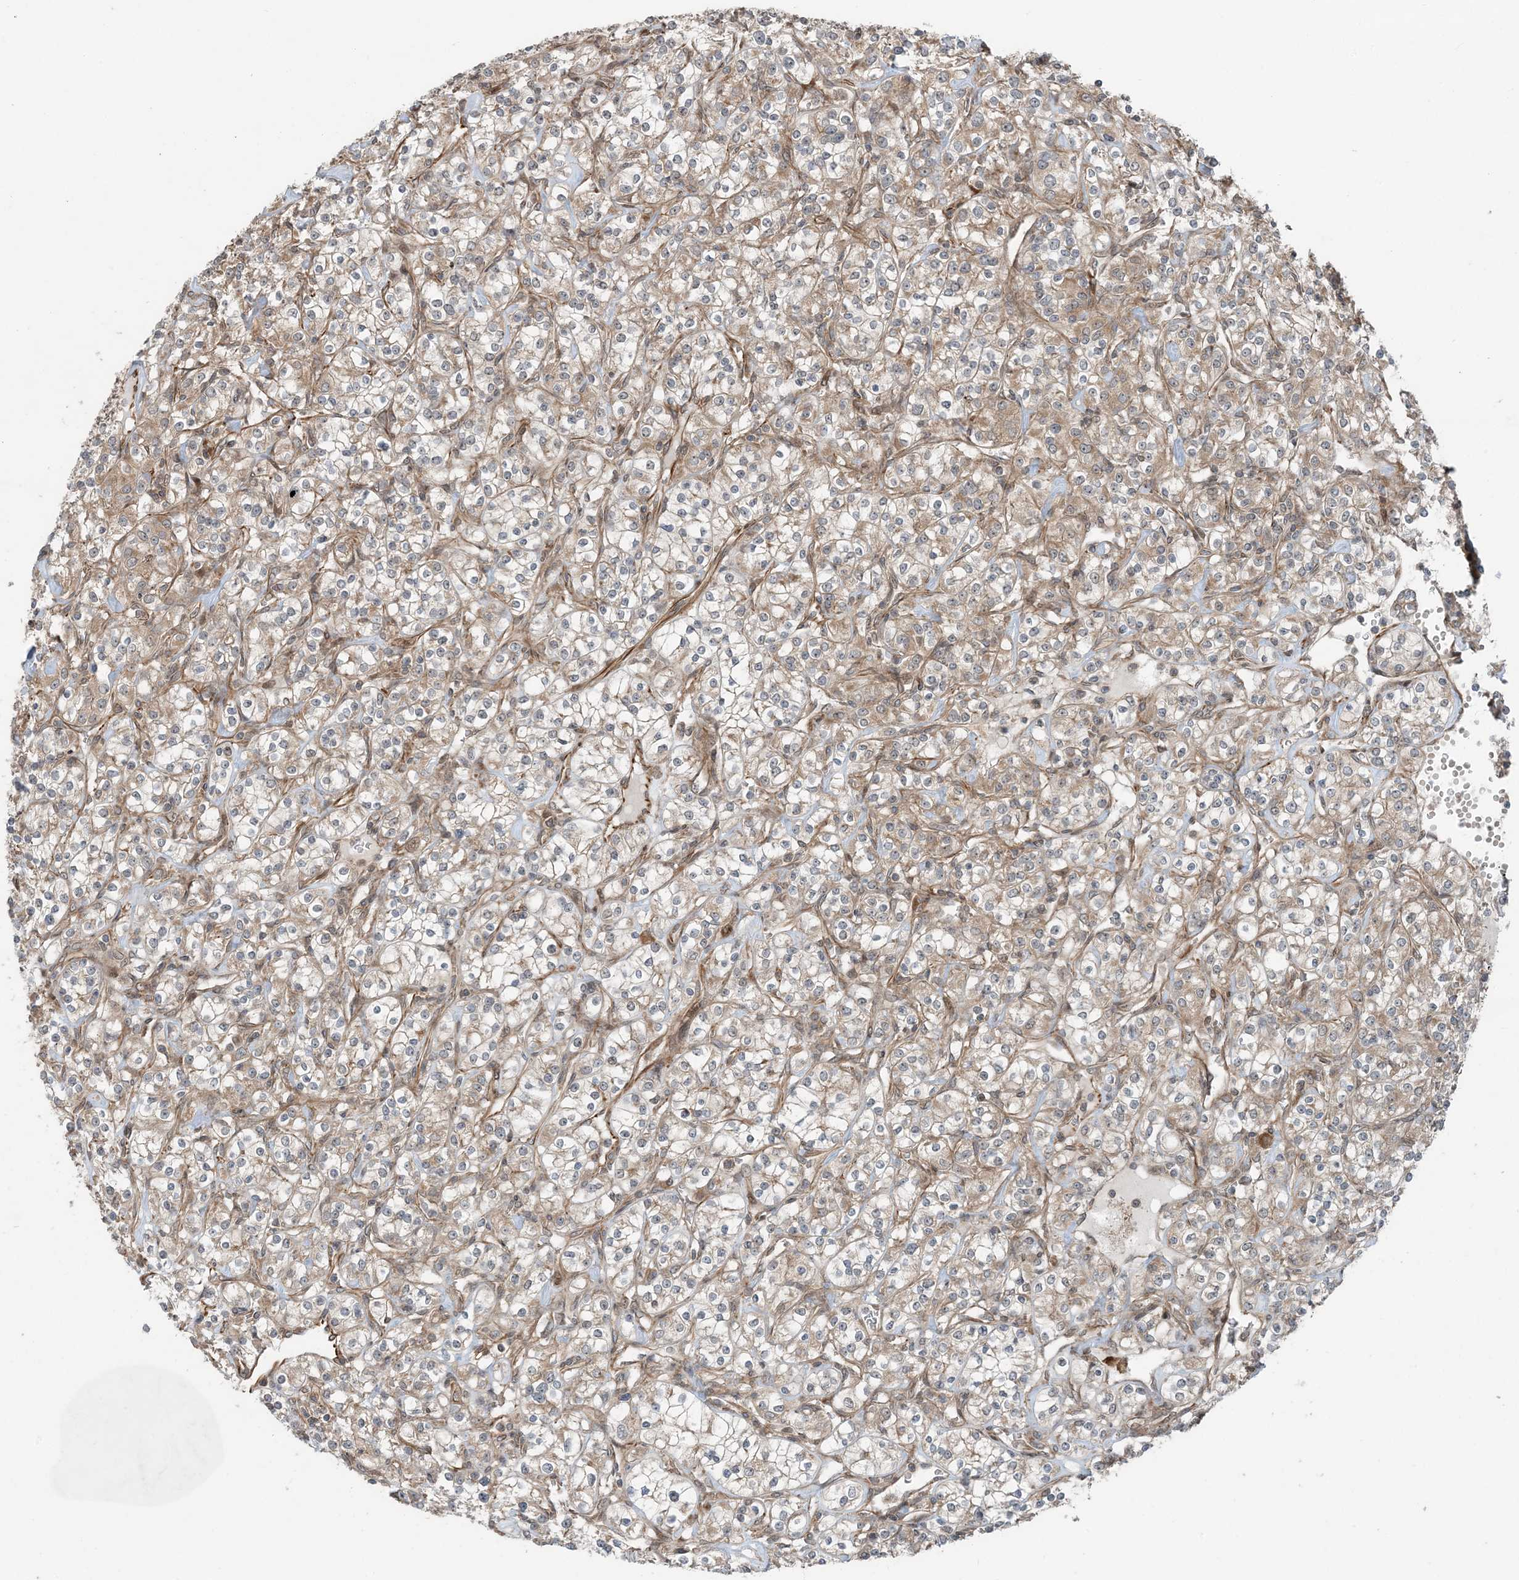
{"staining": {"intensity": "weak", "quantity": "<25%", "location": "cytoplasmic/membranous"}, "tissue": "renal cancer", "cell_type": "Tumor cells", "image_type": "cancer", "snomed": [{"axis": "morphology", "description": "Adenocarcinoma, NOS"}, {"axis": "topography", "description": "Kidney"}], "caption": "Renal cancer was stained to show a protein in brown. There is no significant expression in tumor cells.", "gene": "EDEM2", "patient": {"sex": "male", "age": 77}}